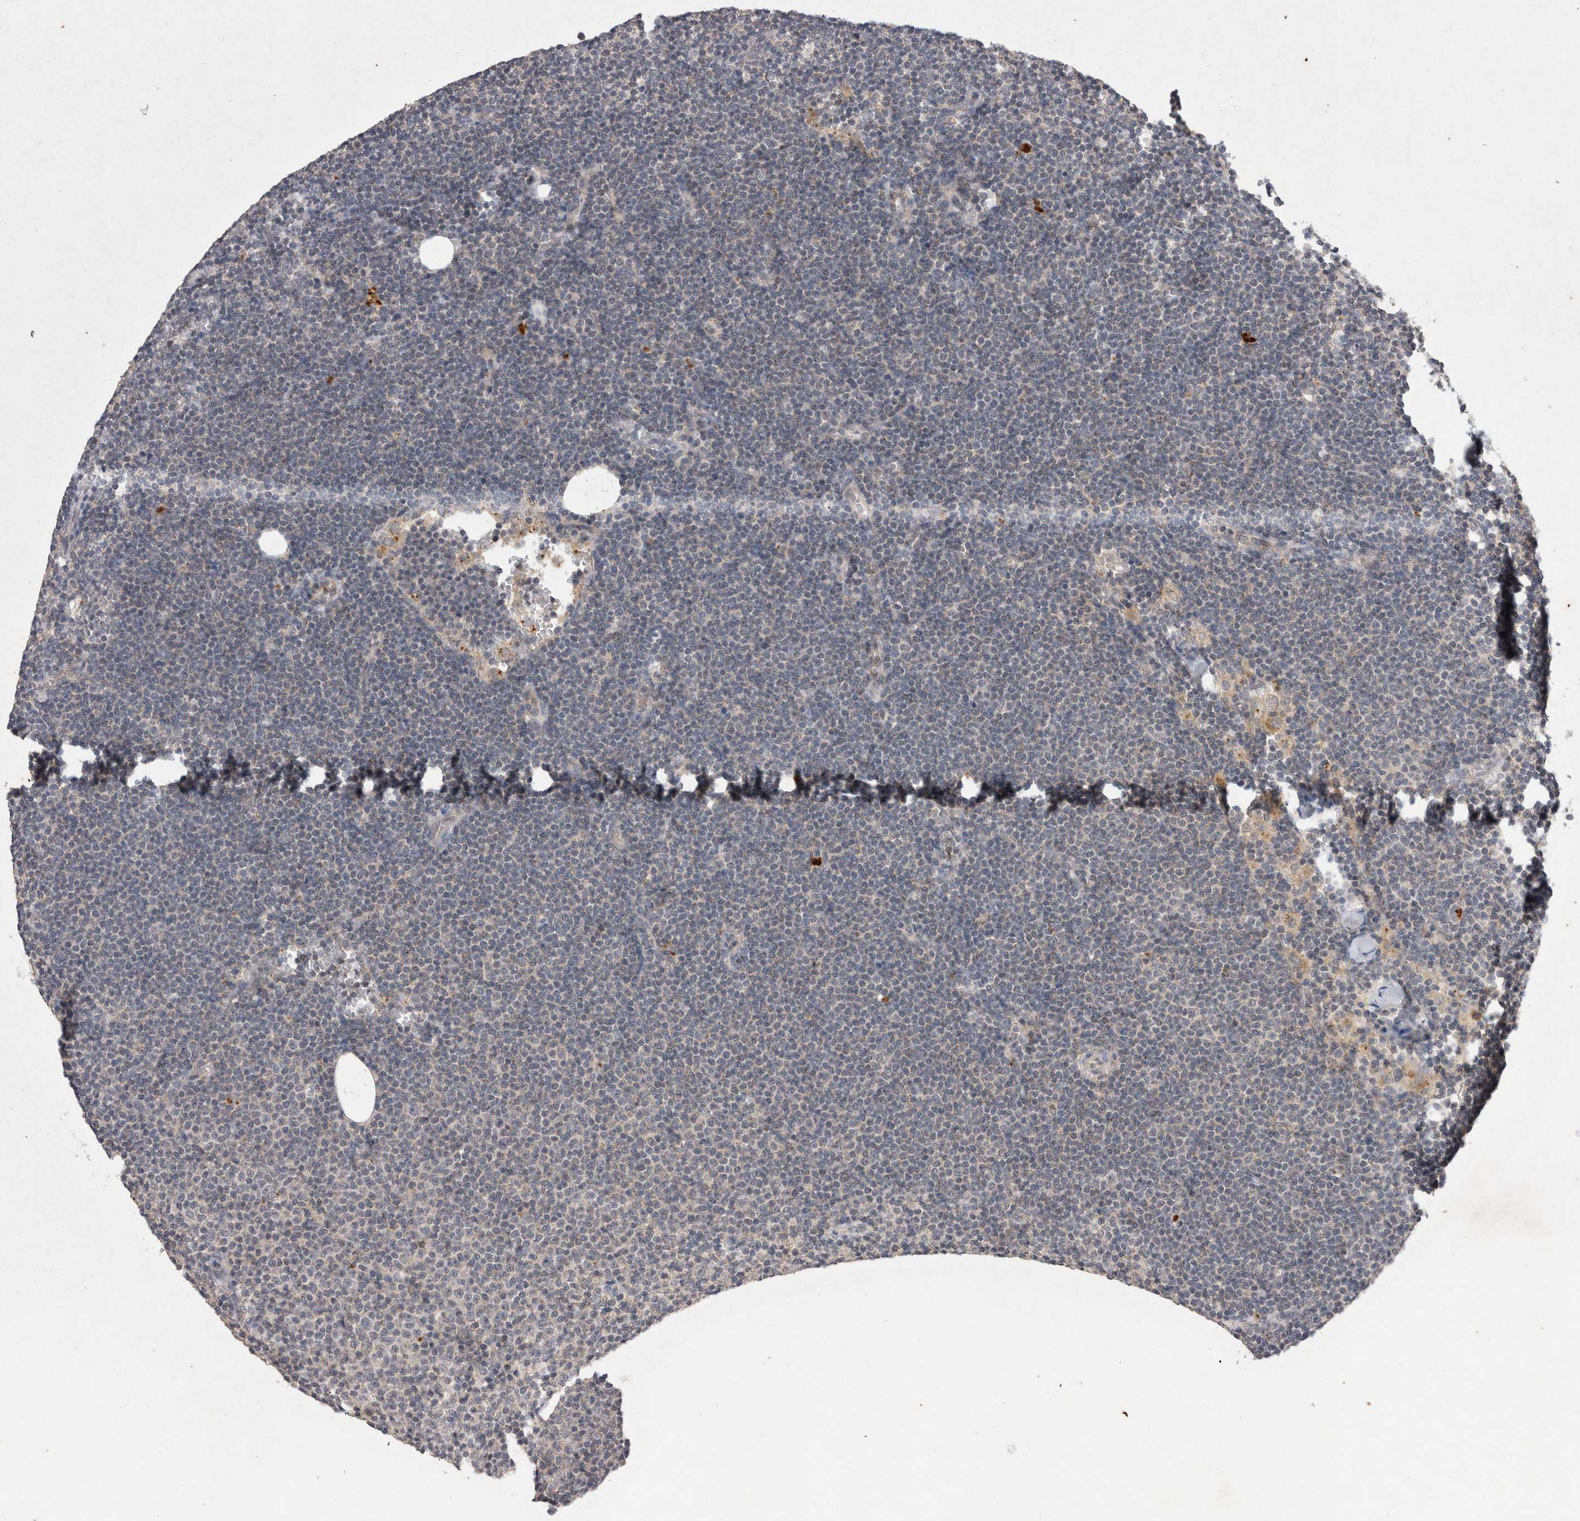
{"staining": {"intensity": "negative", "quantity": "none", "location": "none"}, "tissue": "lymphoma", "cell_type": "Tumor cells", "image_type": "cancer", "snomed": [{"axis": "morphology", "description": "Malignant lymphoma, non-Hodgkin's type, Low grade"}, {"axis": "topography", "description": "Lymph node"}], "caption": "The photomicrograph demonstrates no staining of tumor cells in low-grade malignant lymphoma, non-Hodgkin's type.", "gene": "RASSF3", "patient": {"sex": "female", "age": 53}}